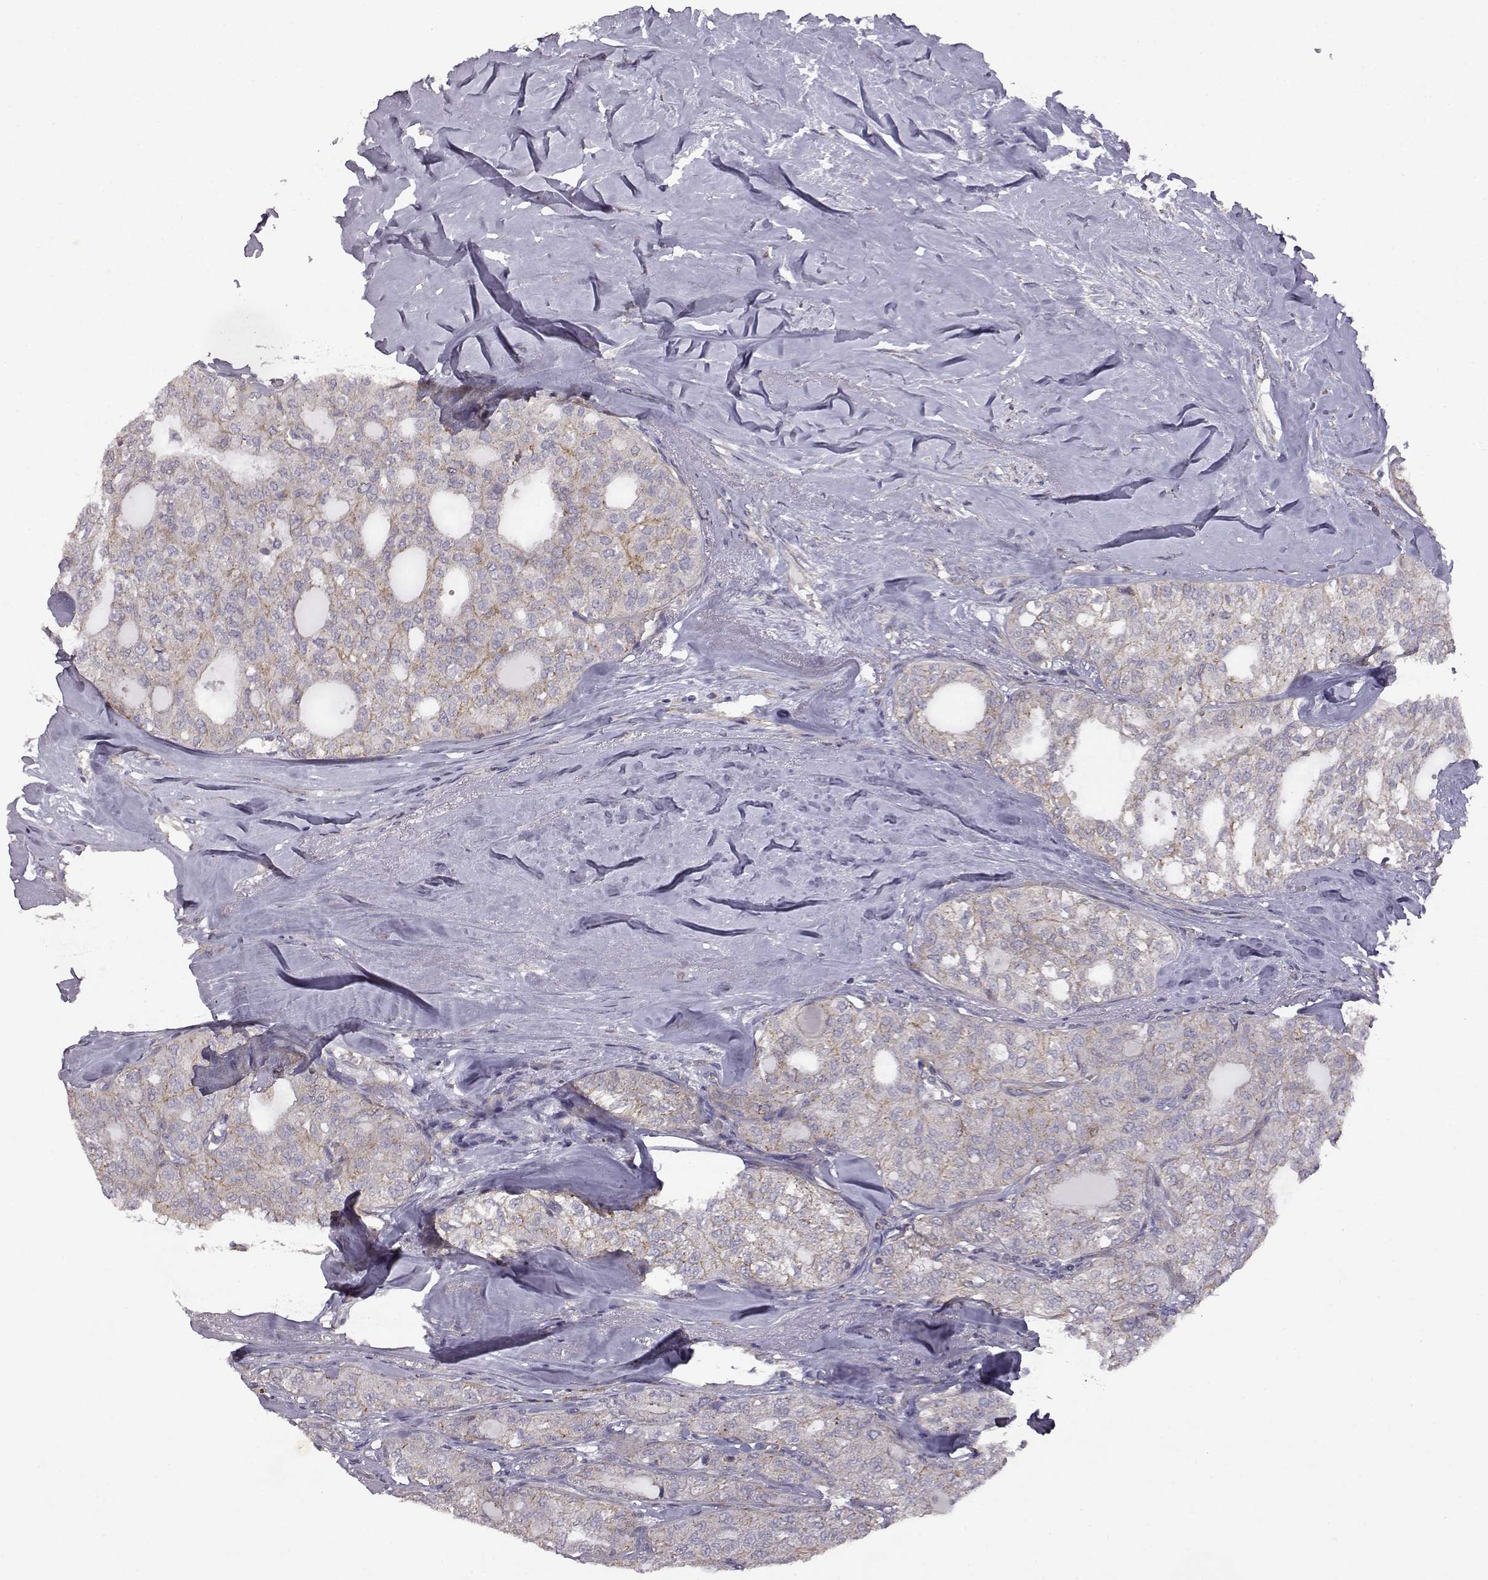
{"staining": {"intensity": "negative", "quantity": "none", "location": "none"}, "tissue": "thyroid cancer", "cell_type": "Tumor cells", "image_type": "cancer", "snomed": [{"axis": "morphology", "description": "Follicular adenoma carcinoma, NOS"}, {"axis": "topography", "description": "Thyroid gland"}], "caption": "This is an immunohistochemistry (IHC) image of thyroid cancer (follicular adenoma carcinoma). There is no staining in tumor cells.", "gene": "DDC", "patient": {"sex": "male", "age": 75}}